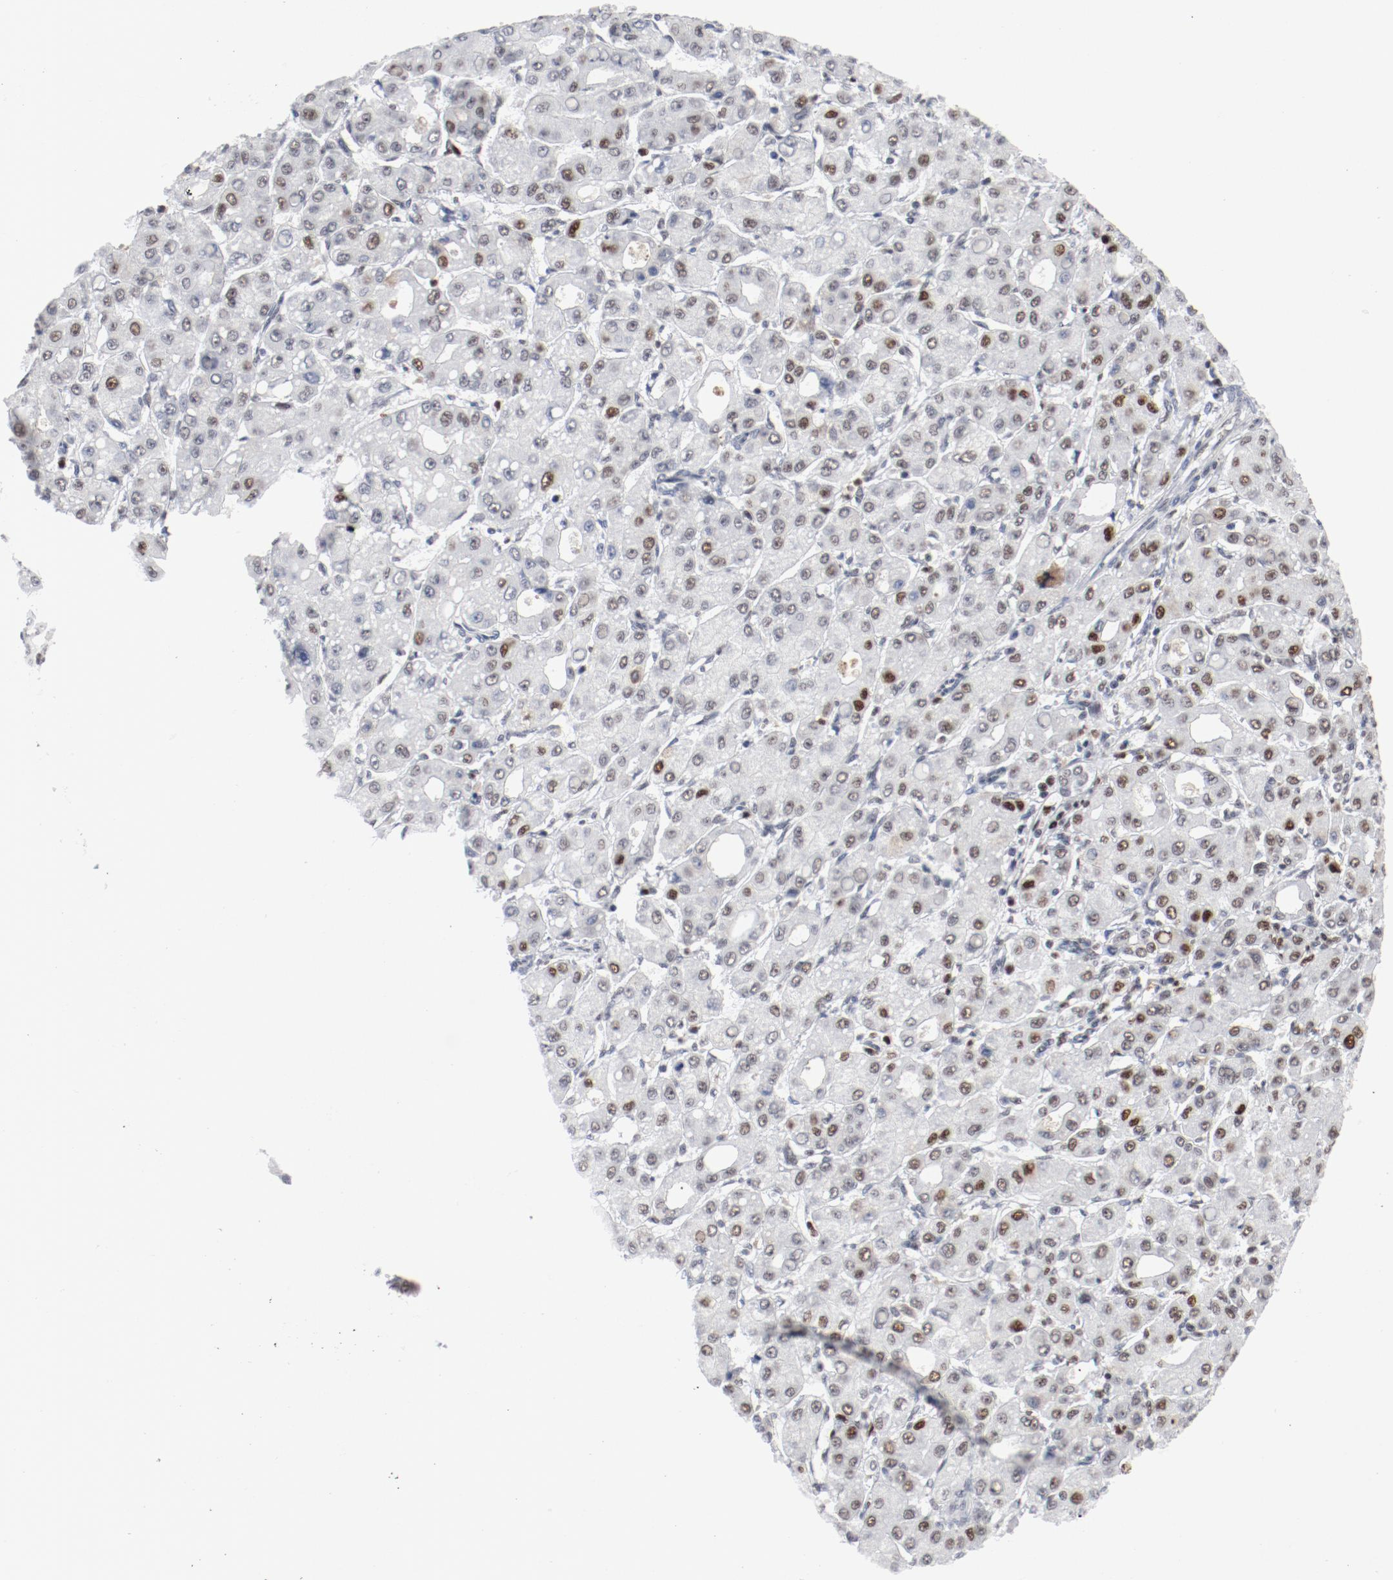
{"staining": {"intensity": "moderate", "quantity": "25%-75%", "location": "nuclear"}, "tissue": "liver cancer", "cell_type": "Tumor cells", "image_type": "cancer", "snomed": [{"axis": "morphology", "description": "Carcinoma, Hepatocellular, NOS"}, {"axis": "topography", "description": "Liver"}], "caption": "High-magnification brightfield microscopy of hepatocellular carcinoma (liver) stained with DAB (3,3'-diaminobenzidine) (brown) and counterstained with hematoxylin (blue). tumor cells exhibit moderate nuclear positivity is appreciated in approximately25%-75% of cells.", "gene": "POLD1", "patient": {"sex": "male", "age": 69}}